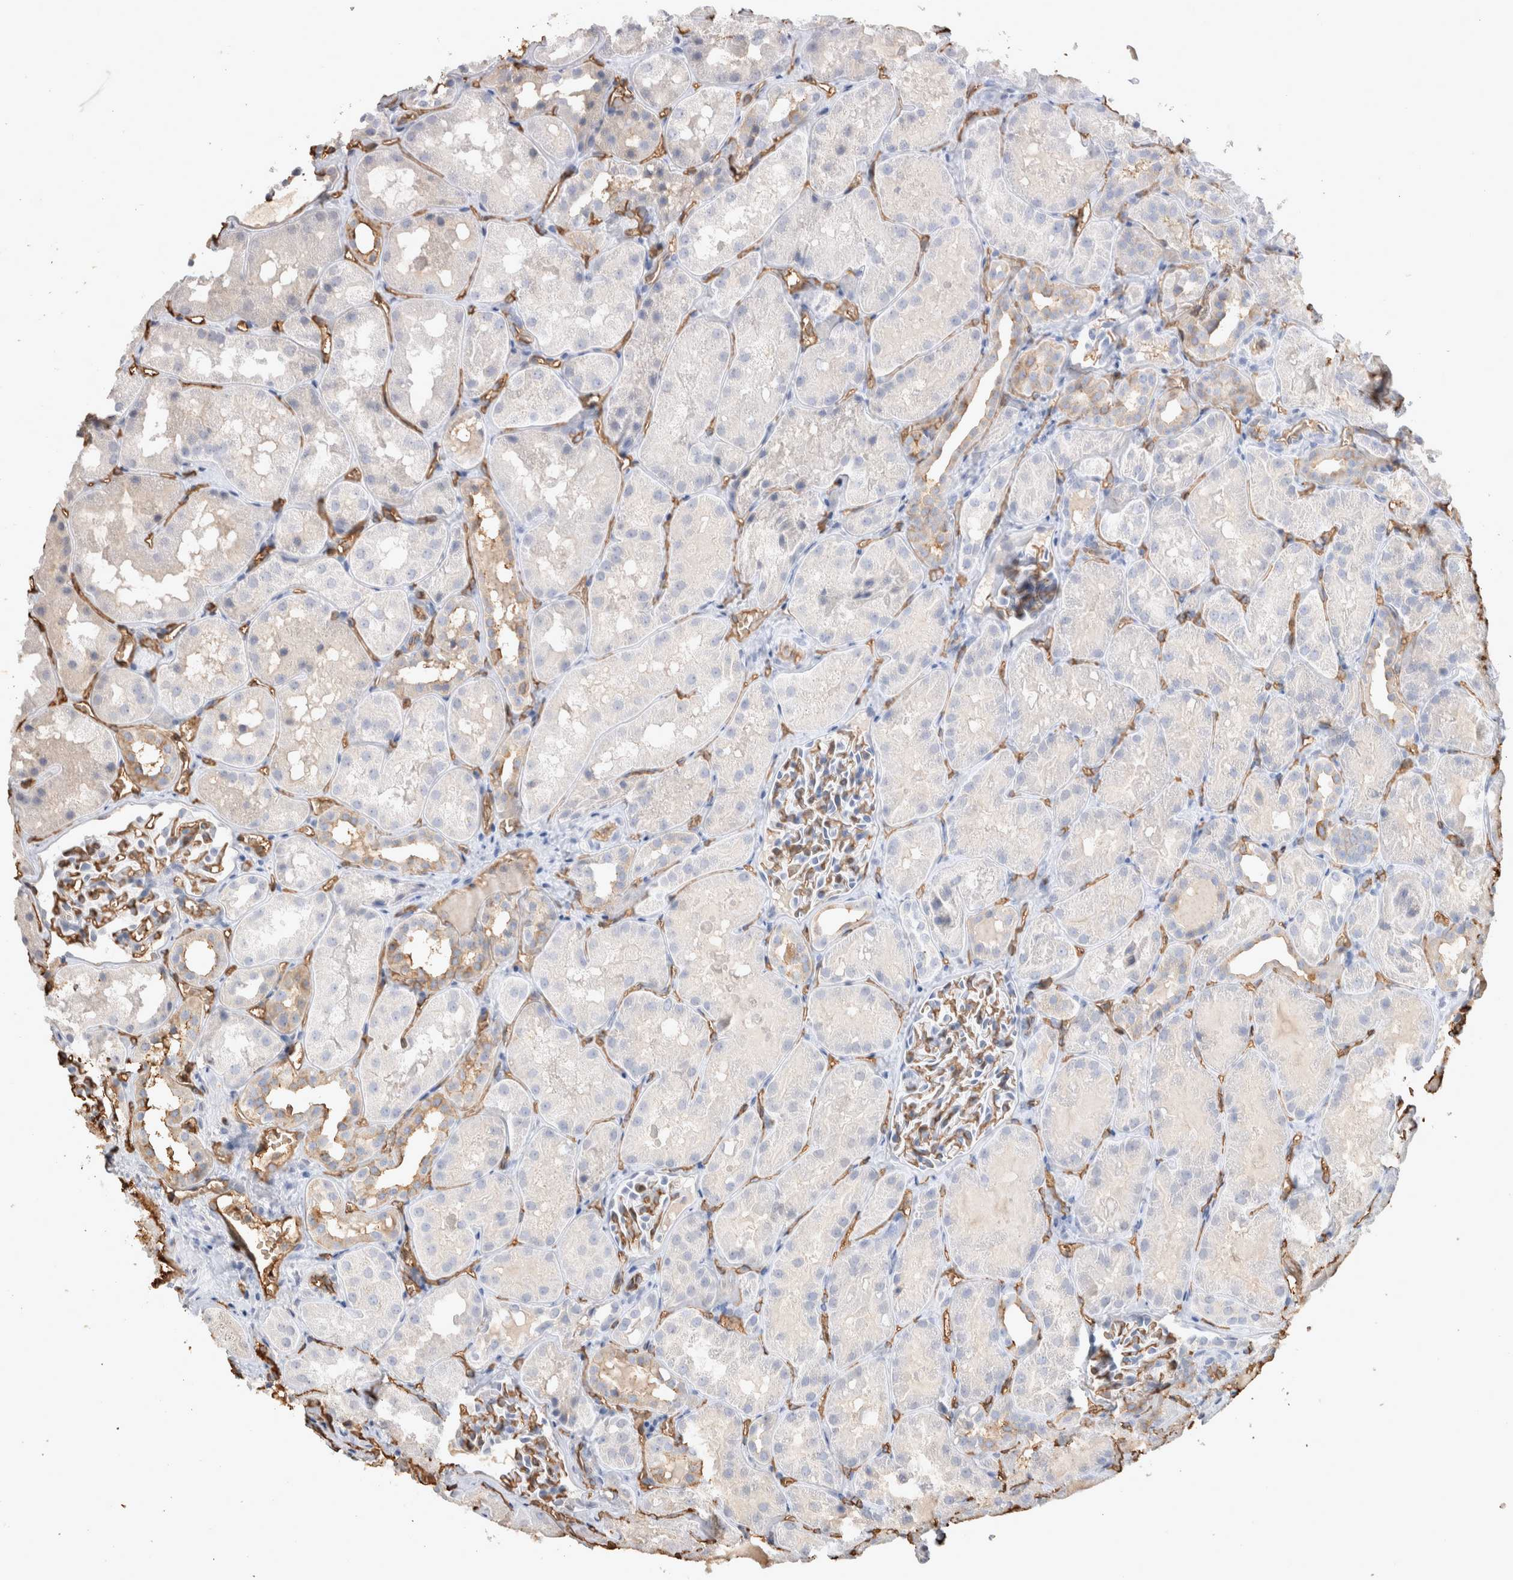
{"staining": {"intensity": "moderate", "quantity": "25%-75%", "location": "cytoplasmic/membranous"}, "tissue": "kidney", "cell_type": "Cells in glomeruli", "image_type": "normal", "snomed": [{"axis": "morphology", "description": "Normal tissue, NOS"}, {"axis": "topography", "description": "Kidney"}], "caption": "Unremarkable kidney exhibits moderate cytoplasmic/membranous expression in about 25%-75% of cells in glomeruli, visualized by immunohistochemistry.", "gene": "IL17RC", "patient": {"sex": "male", "age": 16}}